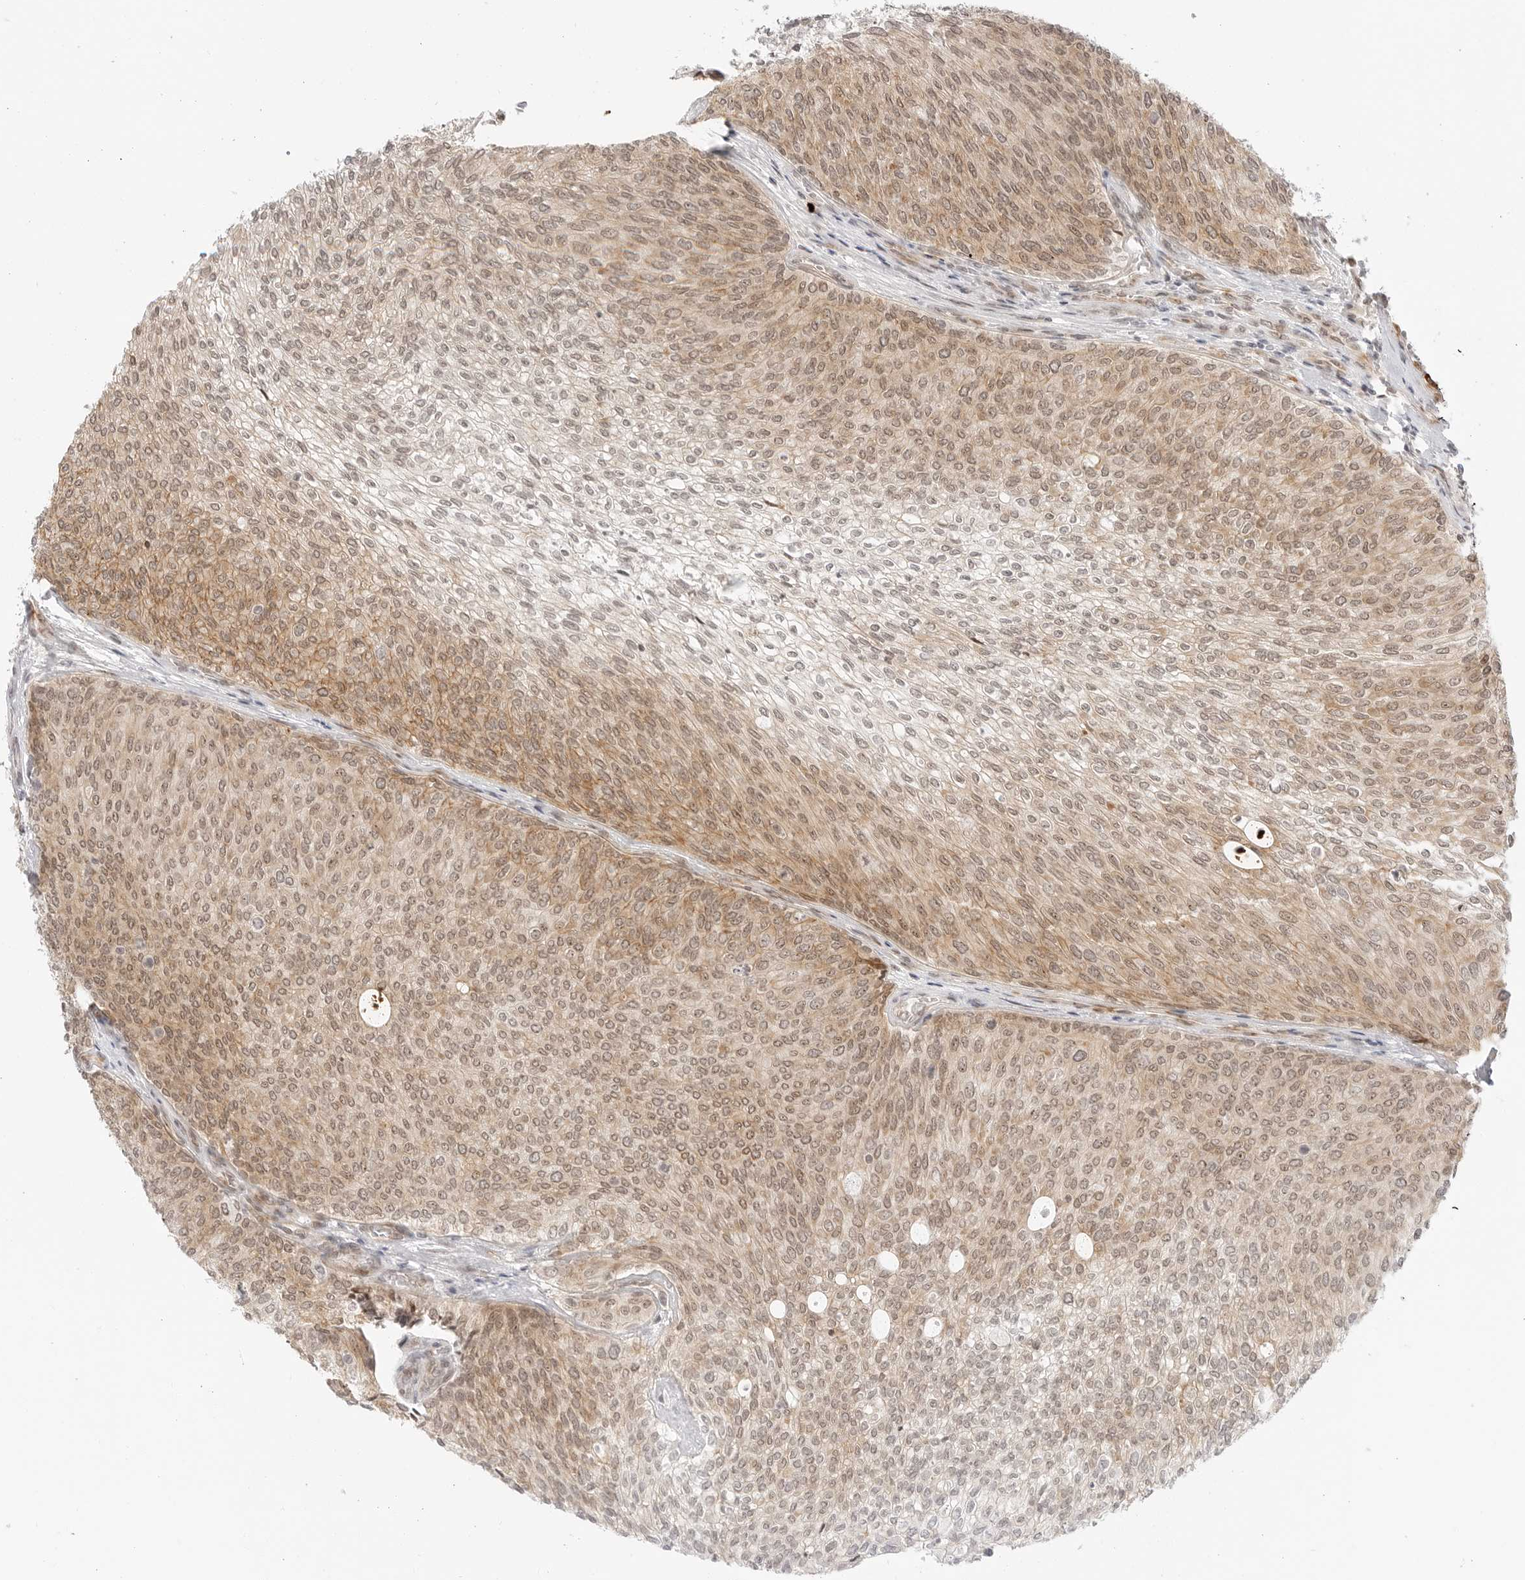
{"staining": {"intensity": "moderate", "quantity": ">75%", "location": "cytoplasmic/membranous,nuclear"}, "tissue": "urothelial cancer", "cell_type": "Tumor cells", "image_type": "cancer", "snomed": [{"axis": "morphology", "description": "Urothelial carcinoma, Low grade"}, {"axis": "topography", "description": "Urinary bladder"}], "caption": "A medium amount of moderate cytoplasmic/membranous and nuclear positivity is identified in about >75% of tumor cells in urothelial cancer tissue.", "gene": "HIPK3", "patient": {"sex": "female", "age": 79}}